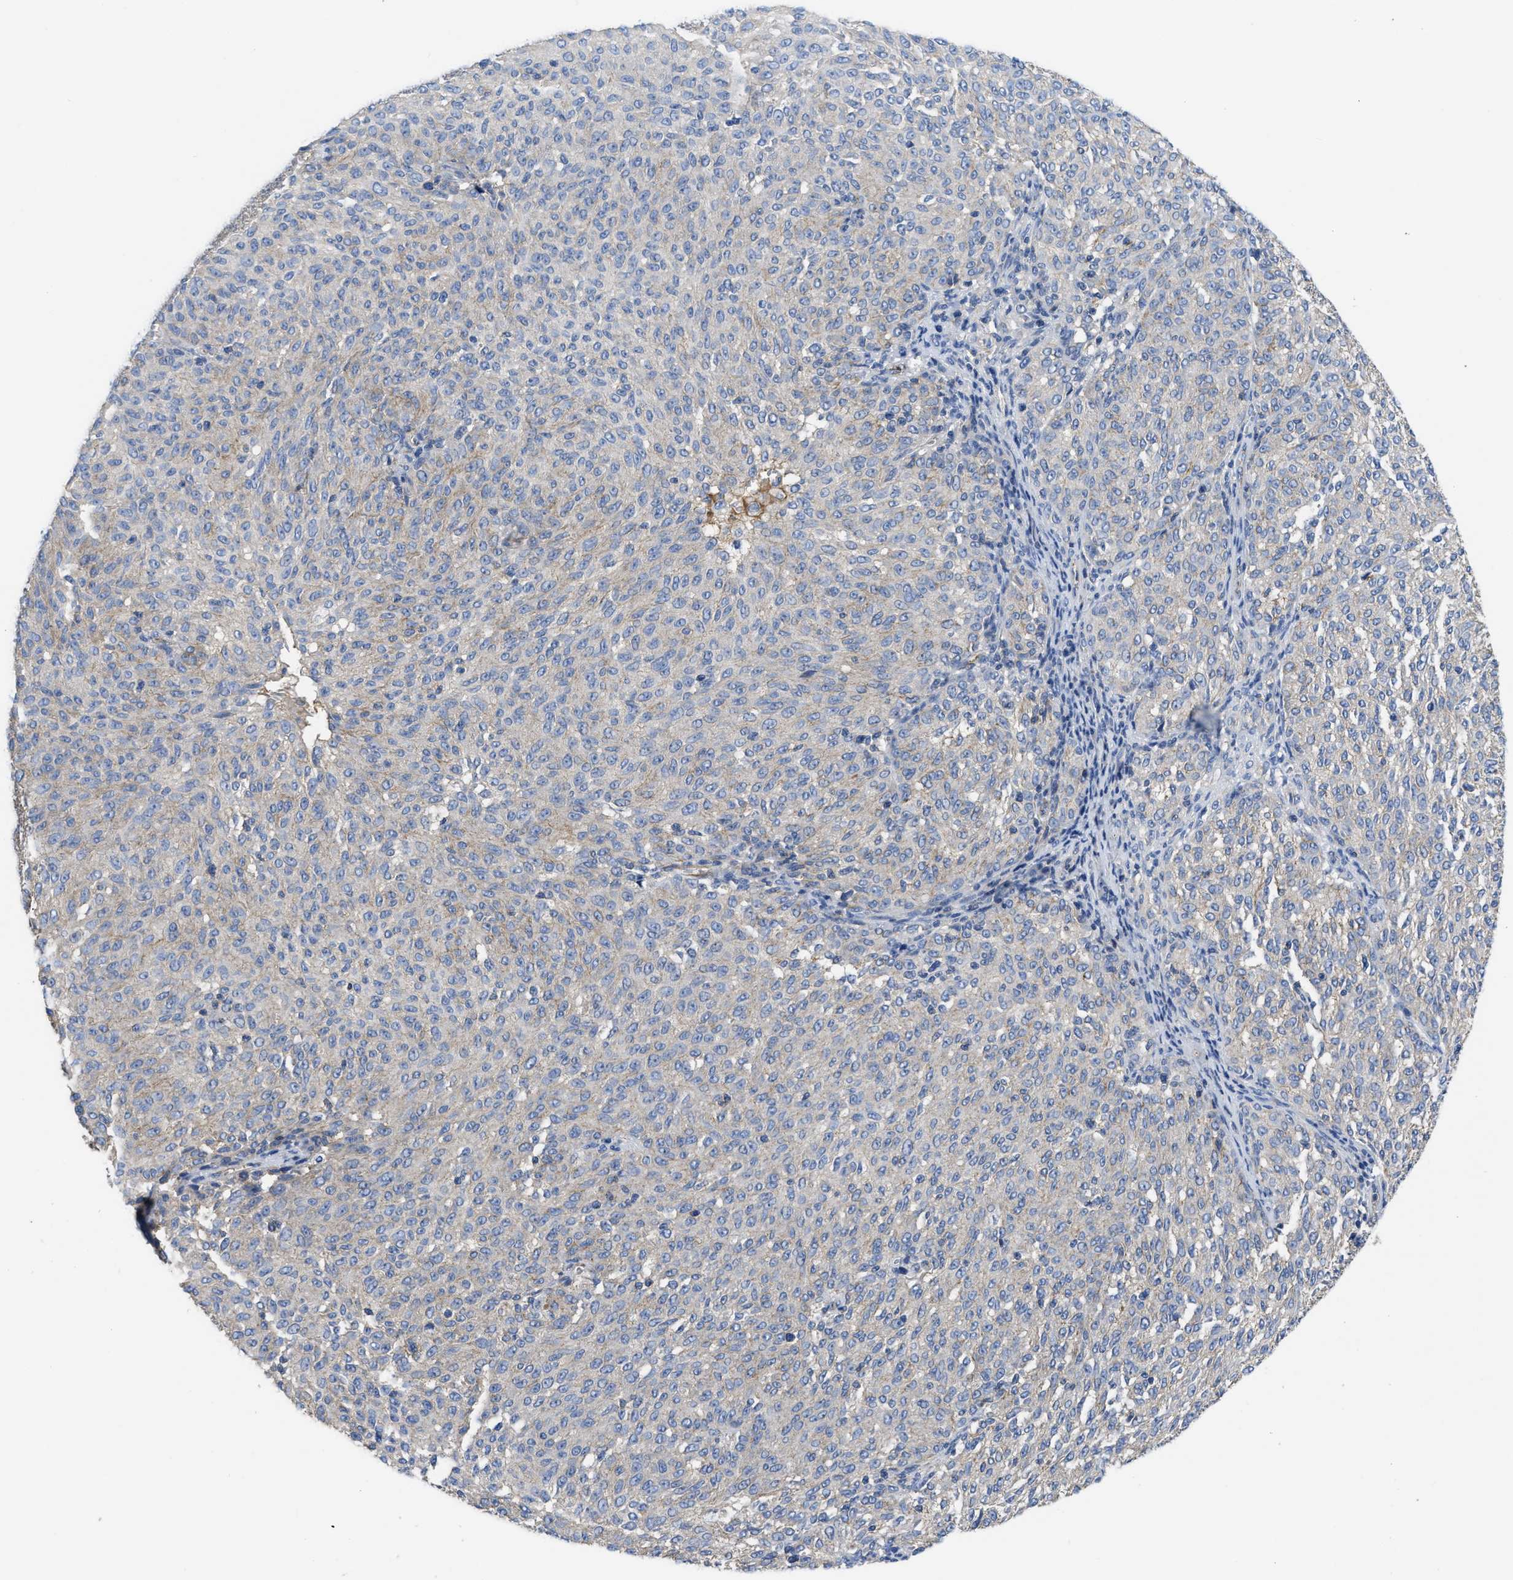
{"staining": {"intensity": "negative", "quantity": "none", "location": "none"}, "tissue": "melanoma", "cell_type": "Tumor cells", "image_type": "cancer", "snomed": [{"axis": "morphology", "description": "Malignant melanoma, NOS"}, {"axis": "topography", "description": "Skin"}], "caption": "Human melanoma stained for a protein using immunohistochemistry (IHC) shows no positivity in tumor cells.", "gene": "USP4", "patient": {"sex": "female", "age": 72}}